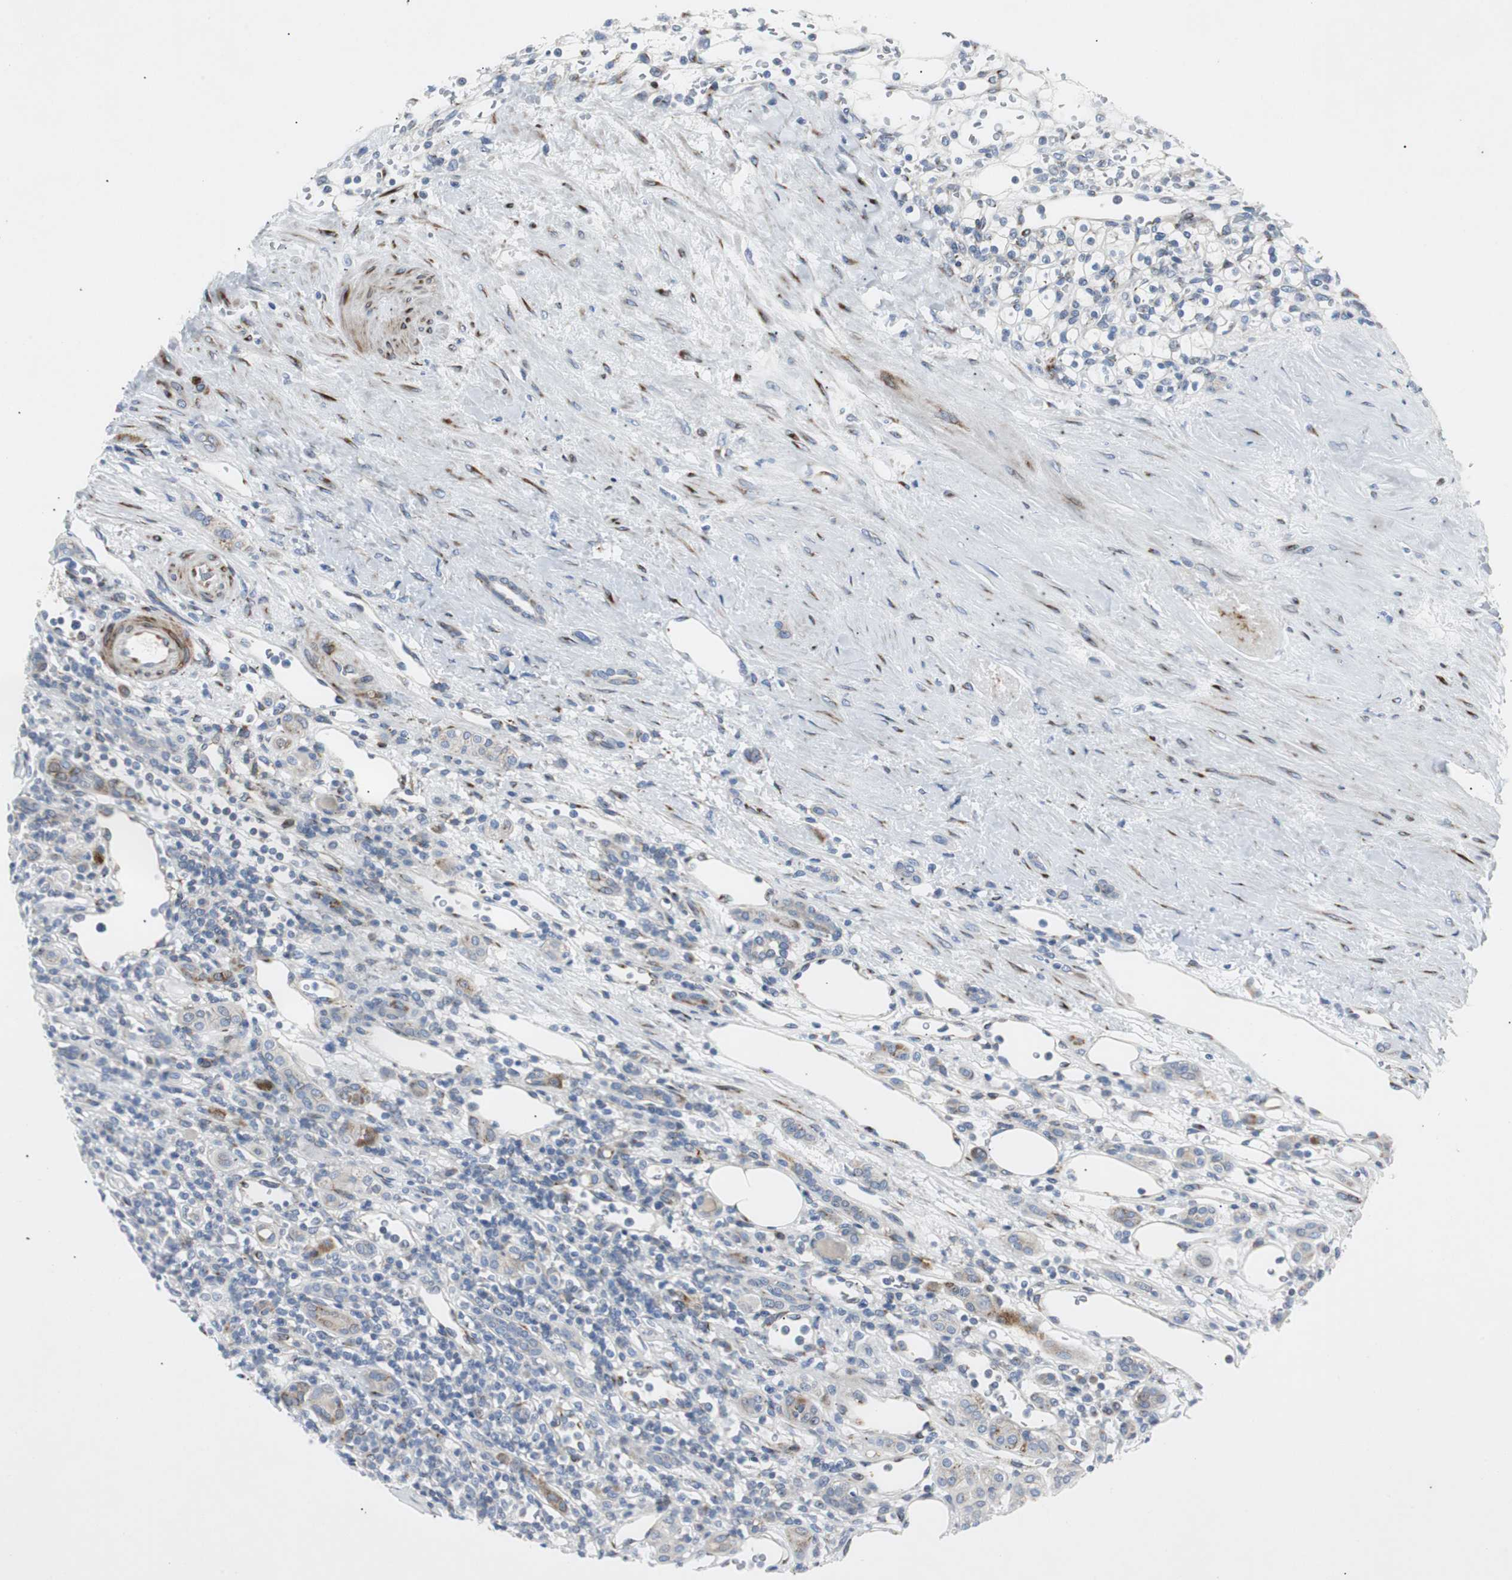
{"staining": {"intensity": "negative", "quantity": "none", "location": "none"}, "tissue": "renal cancer", "cell_type": "Tumor cells", "image_type": "cancer", "snomed": [{"axis": "morphology", "description": "Normal tissue, NOS"}, {"axis": "morphology", "description": "Adenocarcinoma, NOS"}, {"axis": "topography", "description": "Kidney"}], "caption": "IHC photomicrograph of neoplastic tissue: human renal cancer stained with DAB displays no significant protein positivity in tumor cells.", "gene": "BBC3", "patient": {"sex": "female", "age": 55}}